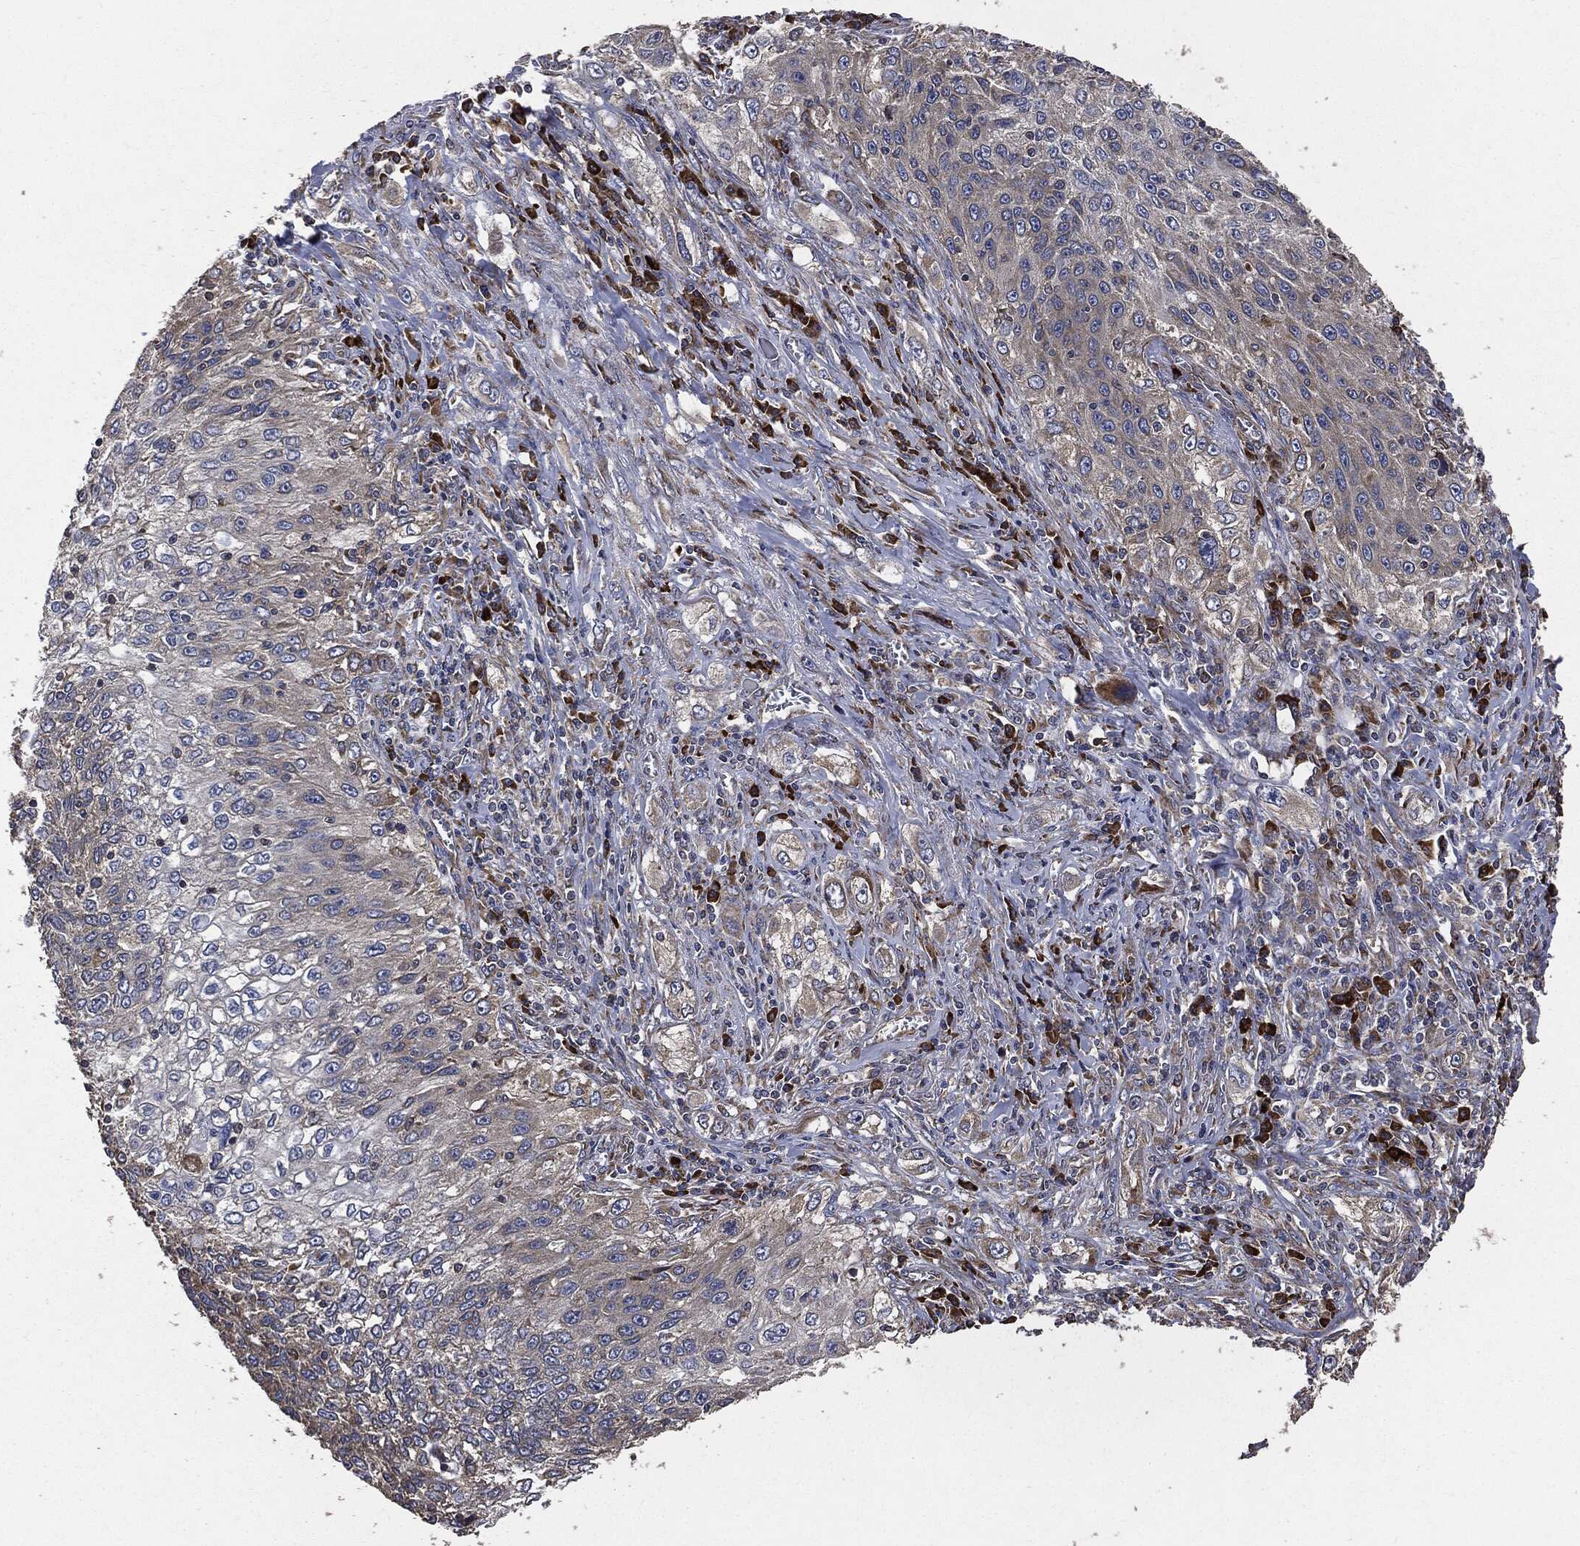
{"staining": {"intensity": "moderate", "quantity": "25%-75%", "location": "cytoplasmic/membranous"}, "tissue": "lung cancer", "cell_type": "Tumor cells", "image_type": "cancer", "snomed": [{"axis": "morphology", "description": "Squamous cell carcinoma, NOS"}, {"axis": "topography", "description": "Lung"}], "caption": "Immunohistochemical staining of lung squamous cell carcinoma demonstrates medium levels of moderate cytoplasmic/membranous protein positivity in approximately 25%-75% of tumor cells. (DAB IHC with brightfield microscopy, high magnification).", "gene": "STK3", "patient": {"sex": "female", "age": 69}}